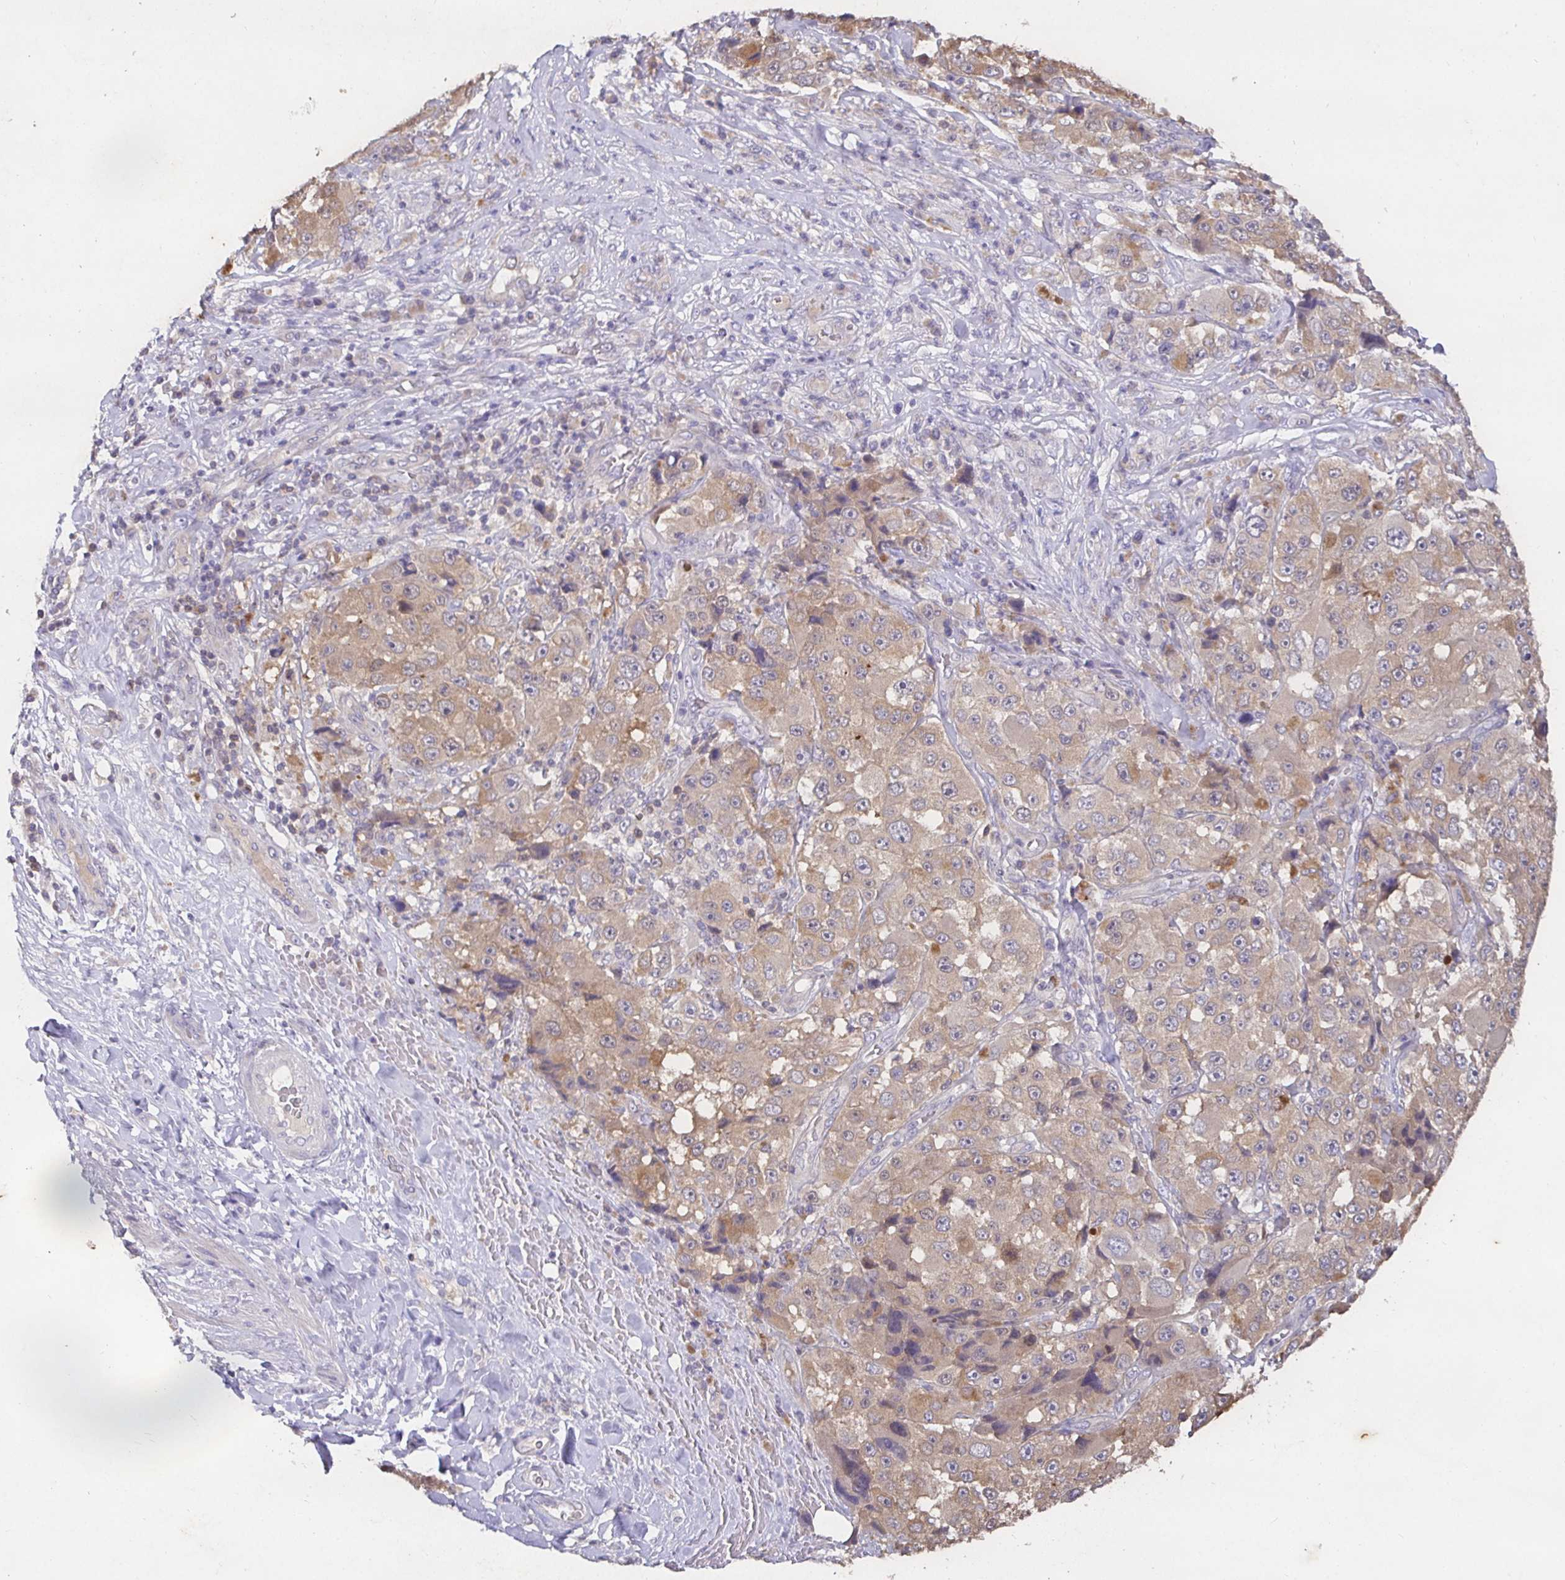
{"staining": {"intensity": "moderate", "quantity": ">75%", "location": "cytoplasmic/membranous"}, "tissue": "melanoma", "cell_type": "Tumor cells", "image_type": "cancer", "snomed": [{"axis": "morphology", "description": "Malignant melanoma, Metastatic site"}, {"axis": "topography", "description": "Lymph node"}], "caption": "DAB (3,3'-diaminobenzidine) immunohistochemical staining of melanoma displays moderate cytoplasmic/membranous protein staining in approximately >75% of tumor cells.", "gene": "SHISA4", "patient": {"sex": "male", "age": 62}}